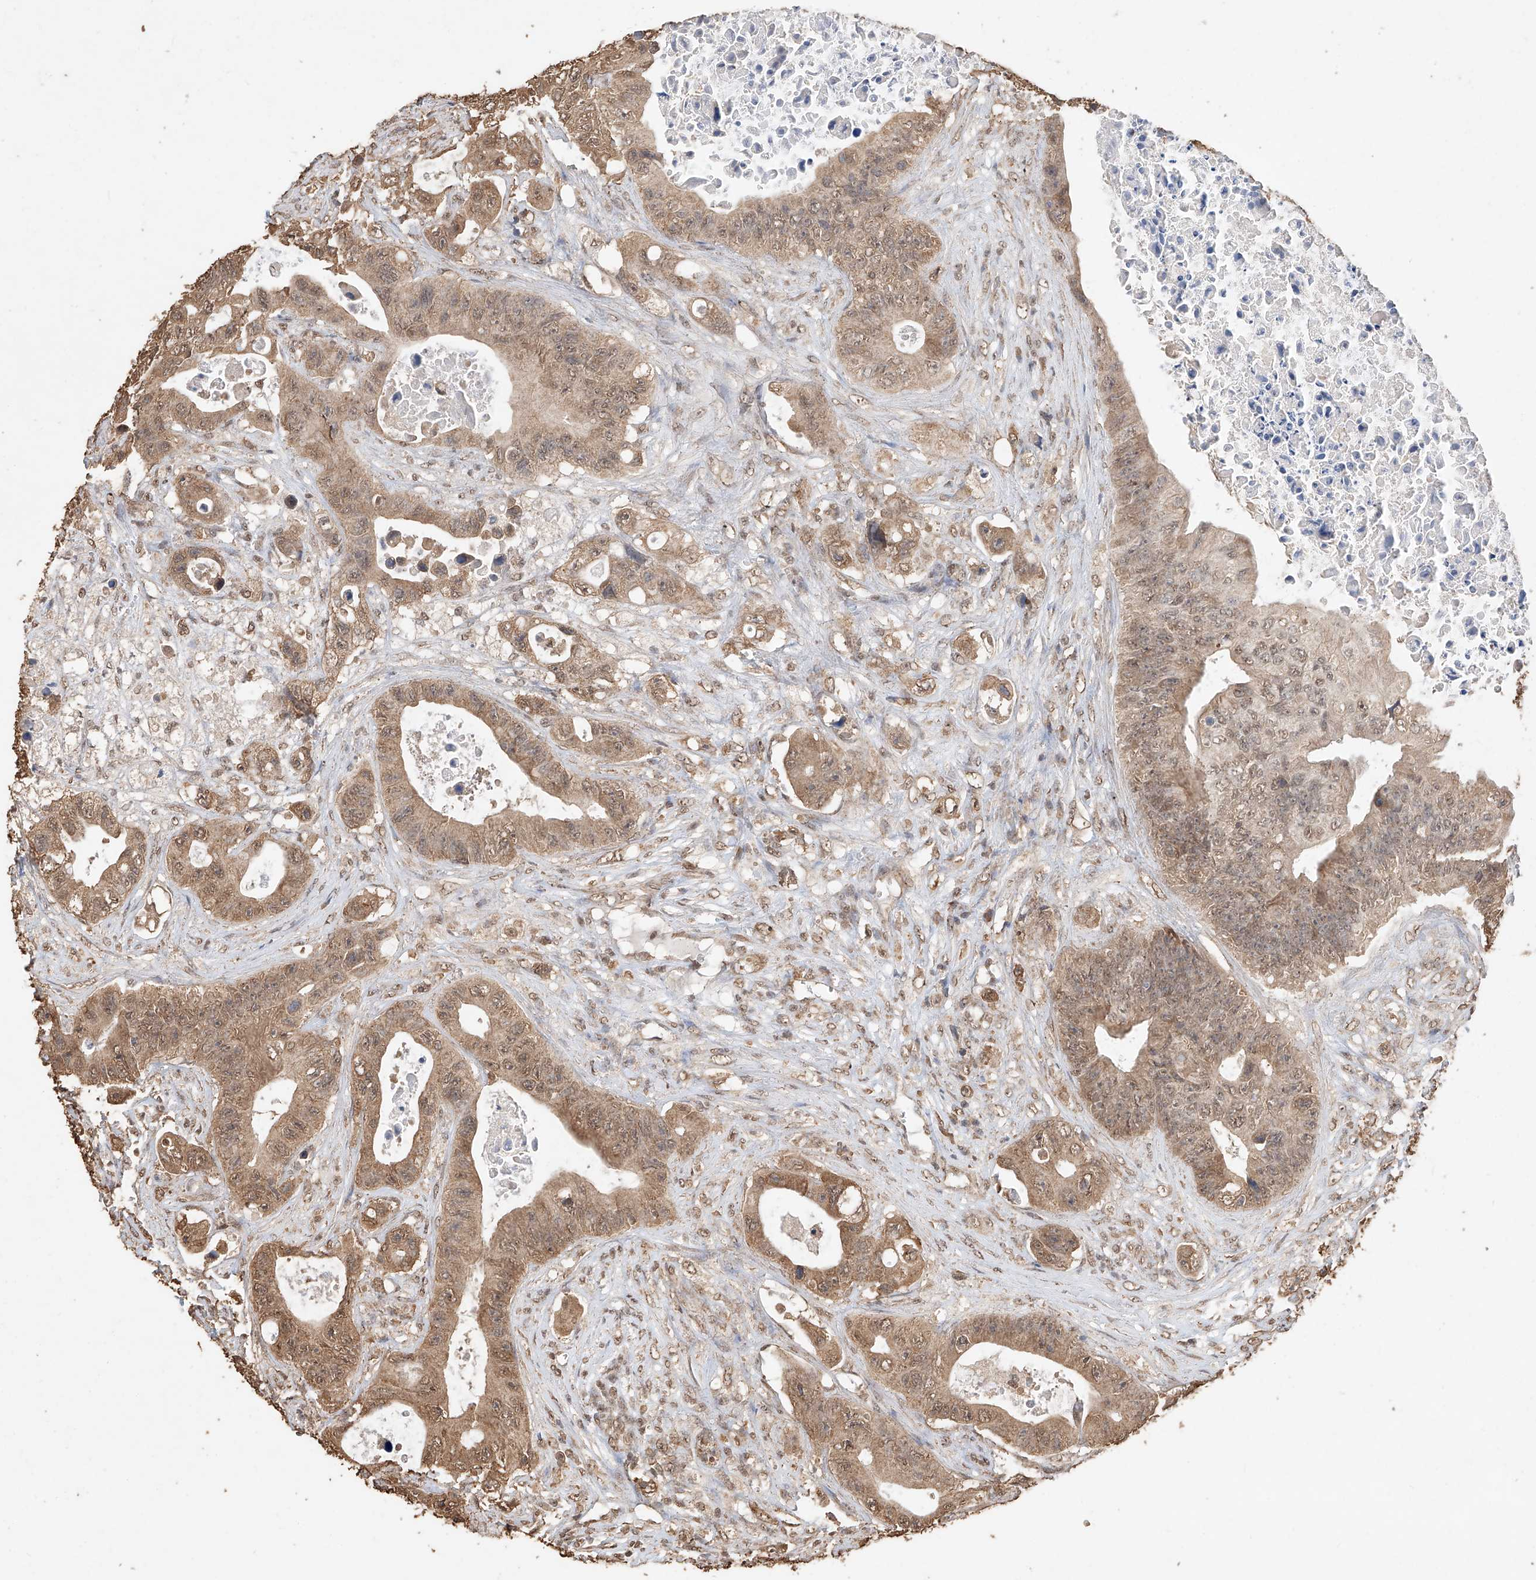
{"staining": {"intensity": "moderate", "quantity": ">75%", "location": "cytoplasmic/membranous,nuclear"}, "tissue": "colorectal cancer", "cell_type": "Tumor cells", "image_type": "cancer", "snomed": [{"axis": "morphology", "description": "Adenocarcinoma, NOS"}, {"axis": "topography", "description": "Colon"}], "caption": "Moderate cytoplasmic/membranous and nuclear positivity for a protein is appreciated in approximately >75% of tumor cells of colorectal cancer using immunohistochemistry.", "gene": "ELOVL1", "patient": {"sex": "female", "age": 46}}